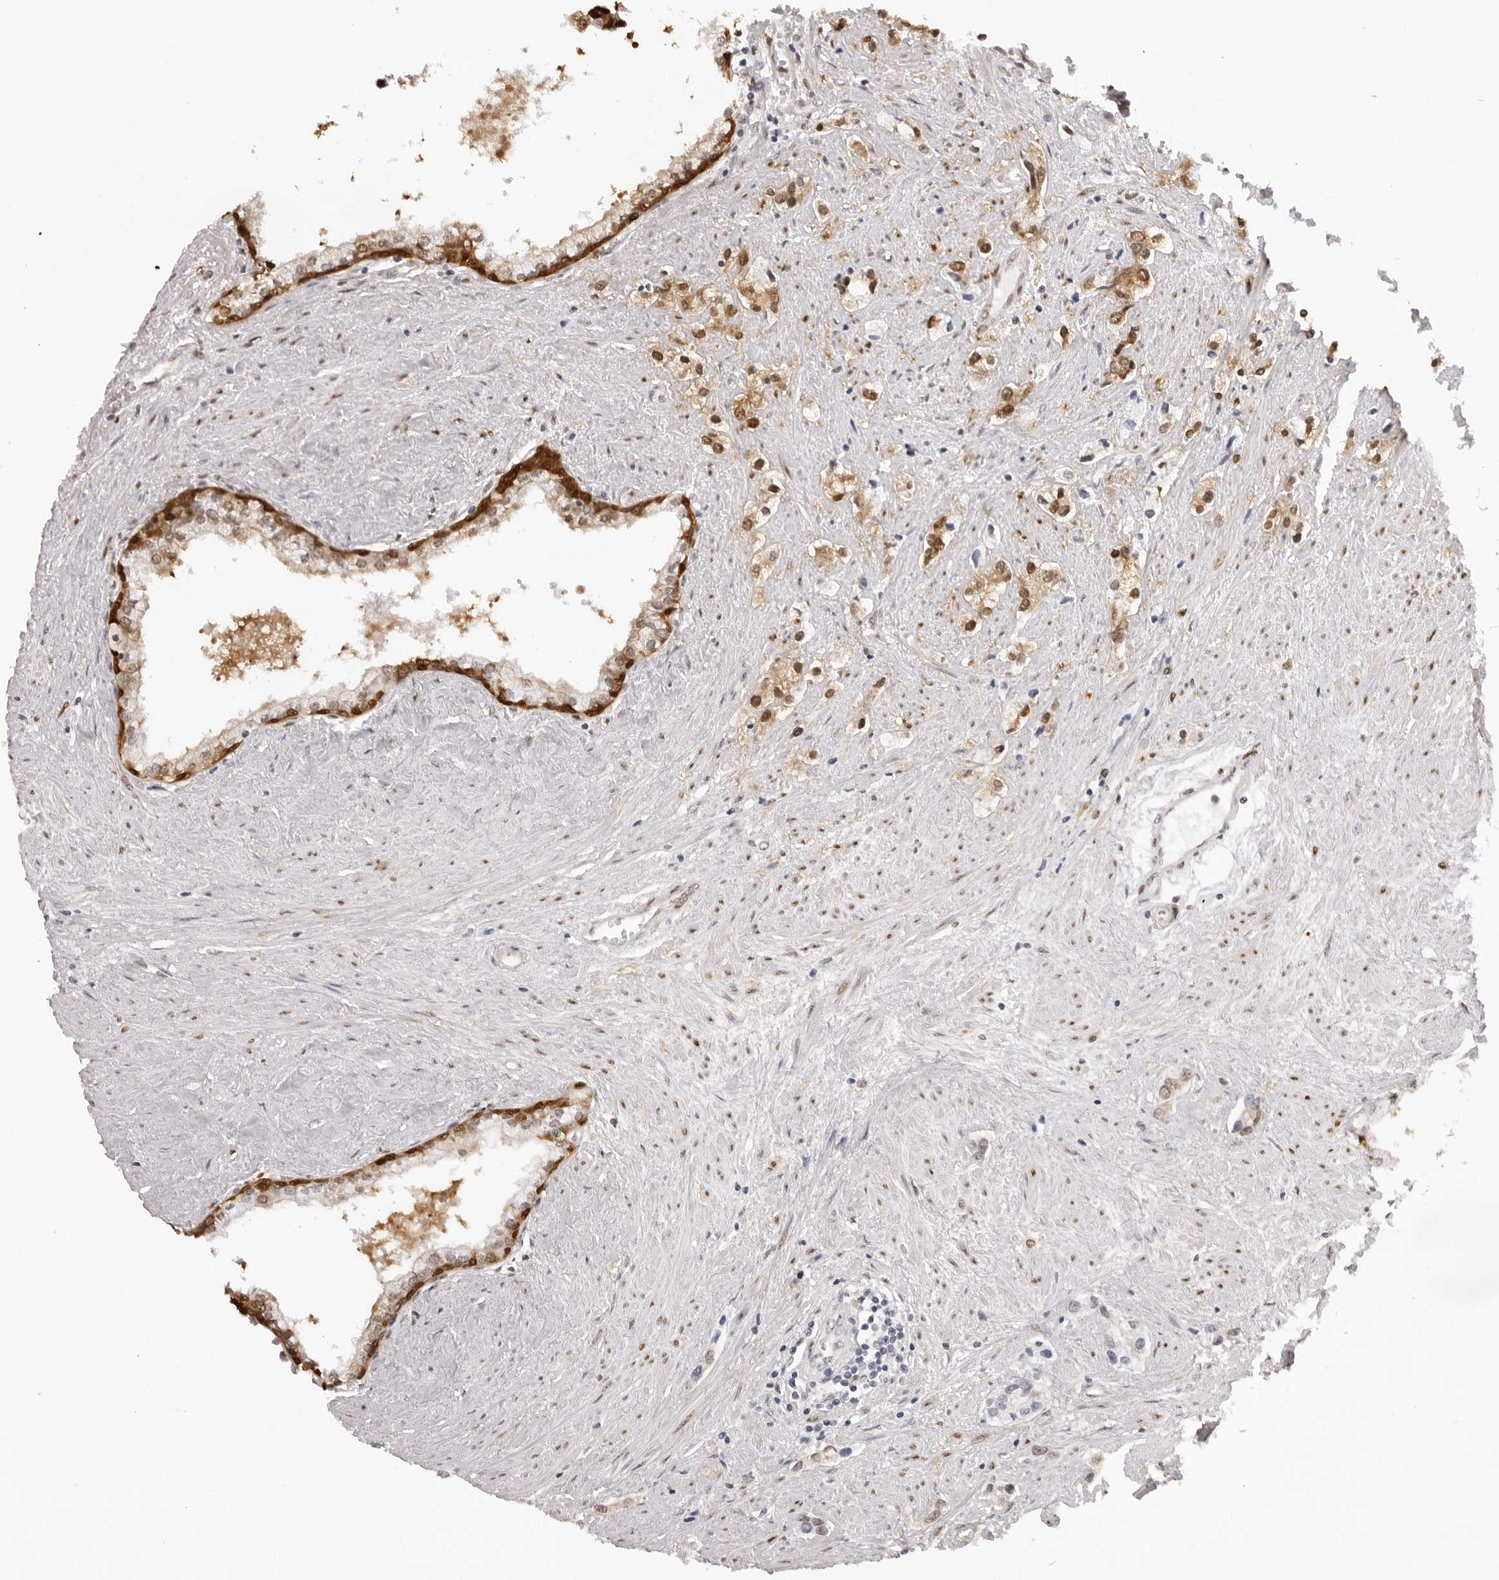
{"staining": {"intensity": "moderate", "quantity": ">75%", "location": "cytoplasmic/membranous,nuclear"}, "tissue": "prostate cancer", "cell_type": "Tumor cells", "image_type": "cancer", "snomed": [{"axis": "morphology", "description": "Adenocarcinoma, High grade"}, {"axis": "topography", "description": "Prostate"}], "caption": "Prostate adenocarcinoma (high-grade) stained with a brown dye shows moderate cytoplasmic/membranous and nuclear positive positivity in about >75% of tumor cells.", "gene": "HSPA4", "patient": {"sex": "male", "age": 66}}